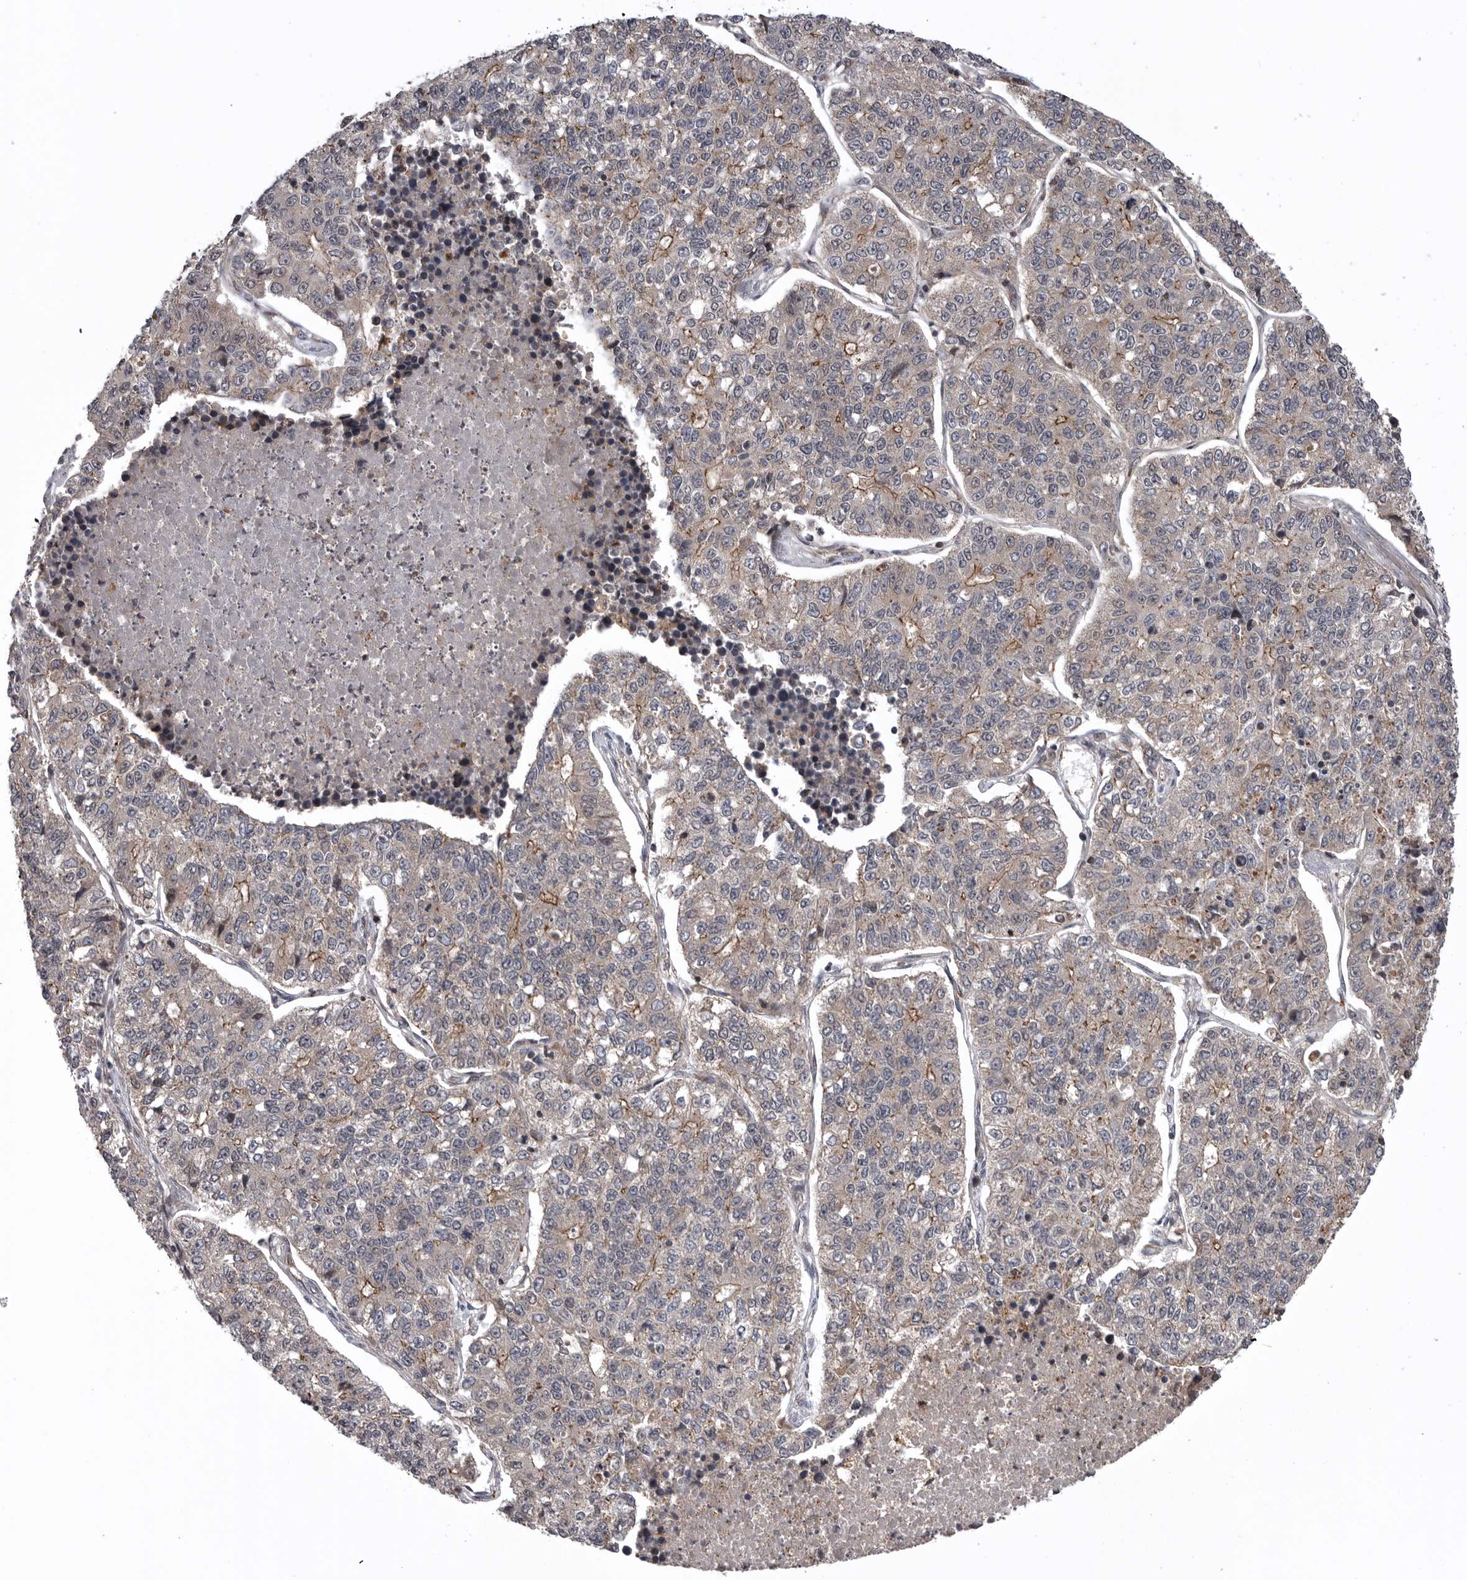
{"staining": {"intensity": "moderate", "quantity": "25%-75%", "location": "cytoplasmic/membranous"}, "tissue": "lung cancer", "cell_type": "Tumor cells", "image_type": "cancer", "snomed": [{"axis": "morphology", "description": "Adenocarcinoma, NOS"}, {"axis": "topography", "description": "Lung"}], "caption": "A high-resolution image shows immunohistochemistry staining of lung adenocarcinoma, which demonstrates moderate cytoplasmic/membranous expression in about 25%-75% of tumor cells.", "gene": "AOAH", "patient": {"sex": "male", "age": 49}}